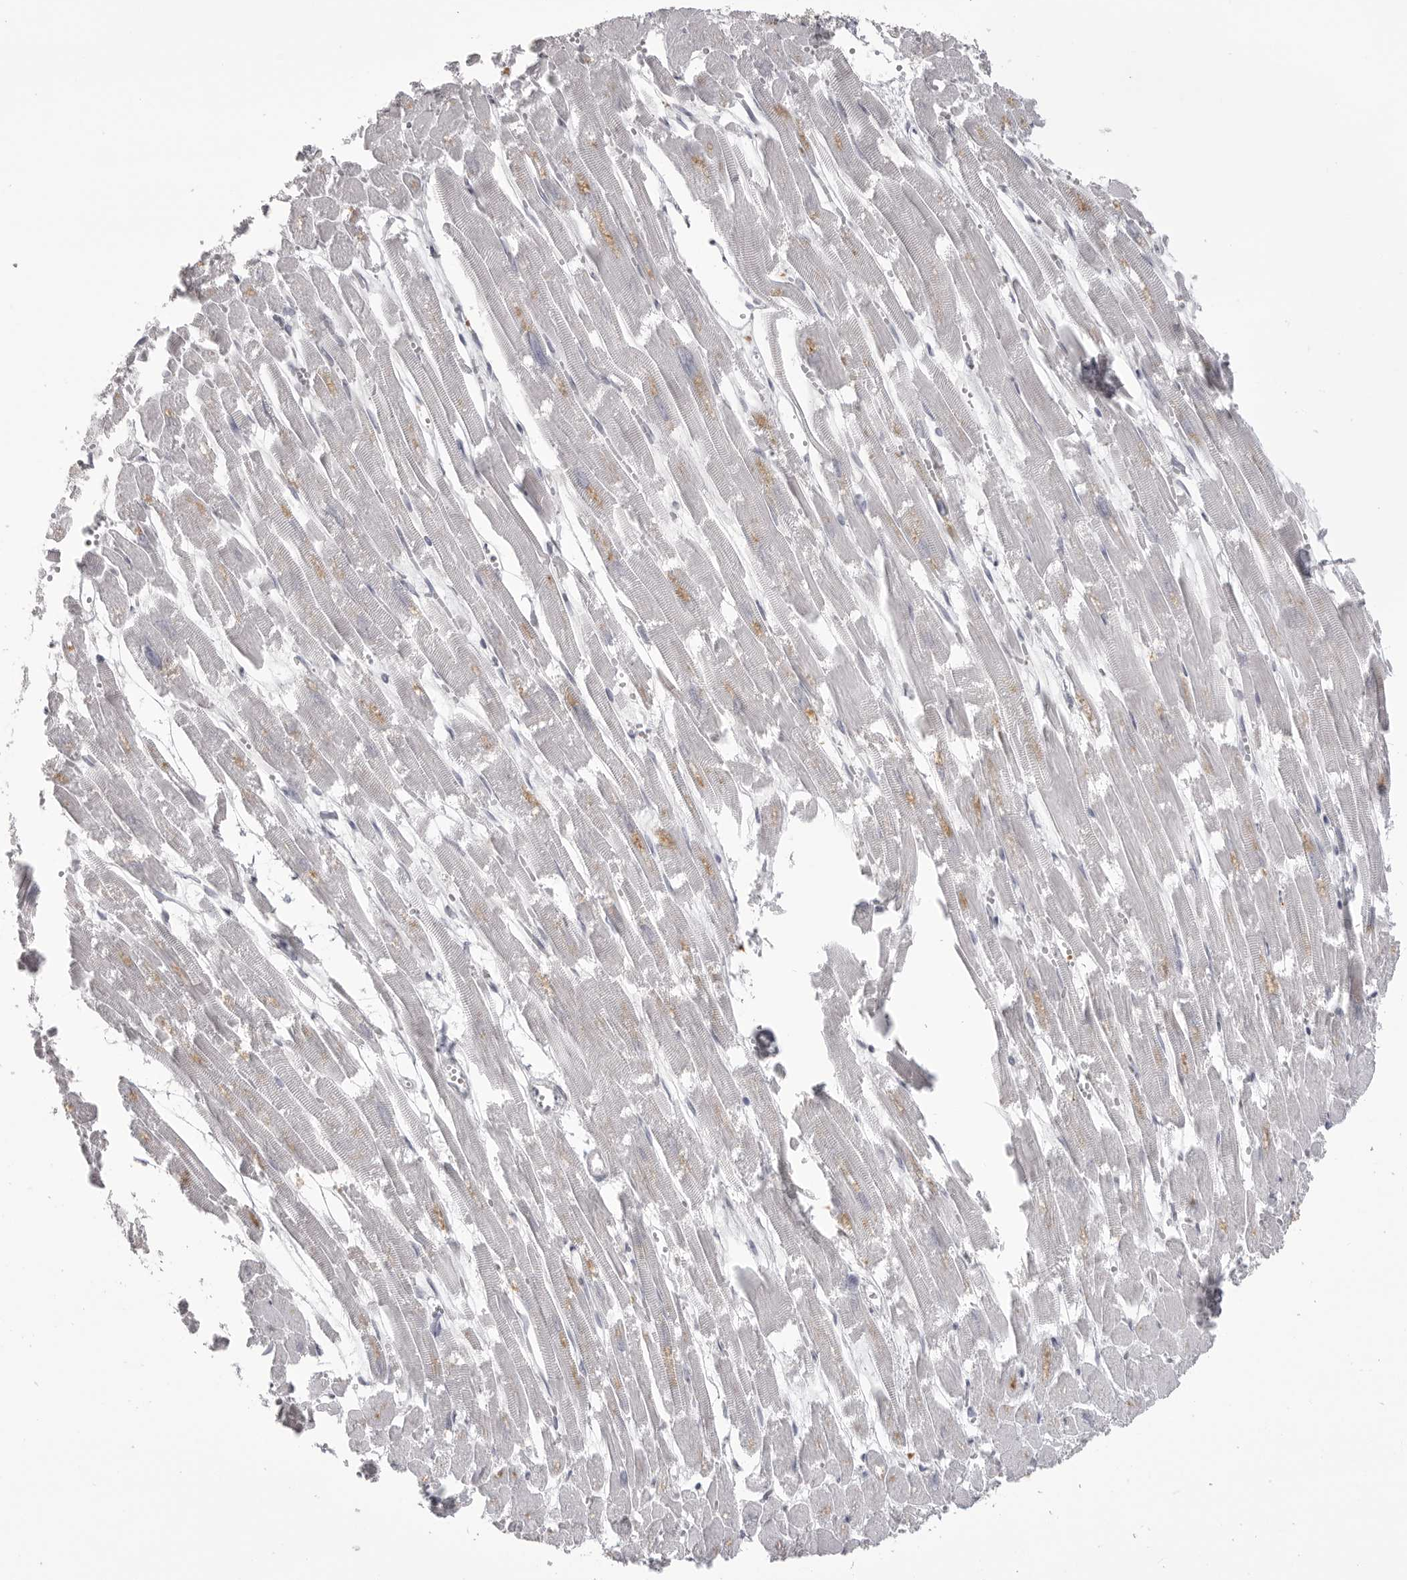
{"staining": {"intensity": "moderate", "quantity": "<25%", "location": "cytoplasmic/membranous"}, "tissue": "heart muscle", "cell_type": "Cardiomyocytes", "image_type": "normal", "snomed": [{"axis": "morphology", "description": "Normal tissue, NOS"}, {"axis": "topography", "description": "Heart"}], "caption": "Protein staining demonstrates moderate cytoplasmic/membranous positivity in approximately <25% of cardiomyocytes in normal heart muscle.", "gene": "TIMP1", "patient": {"sex": "male", "age": 54}}